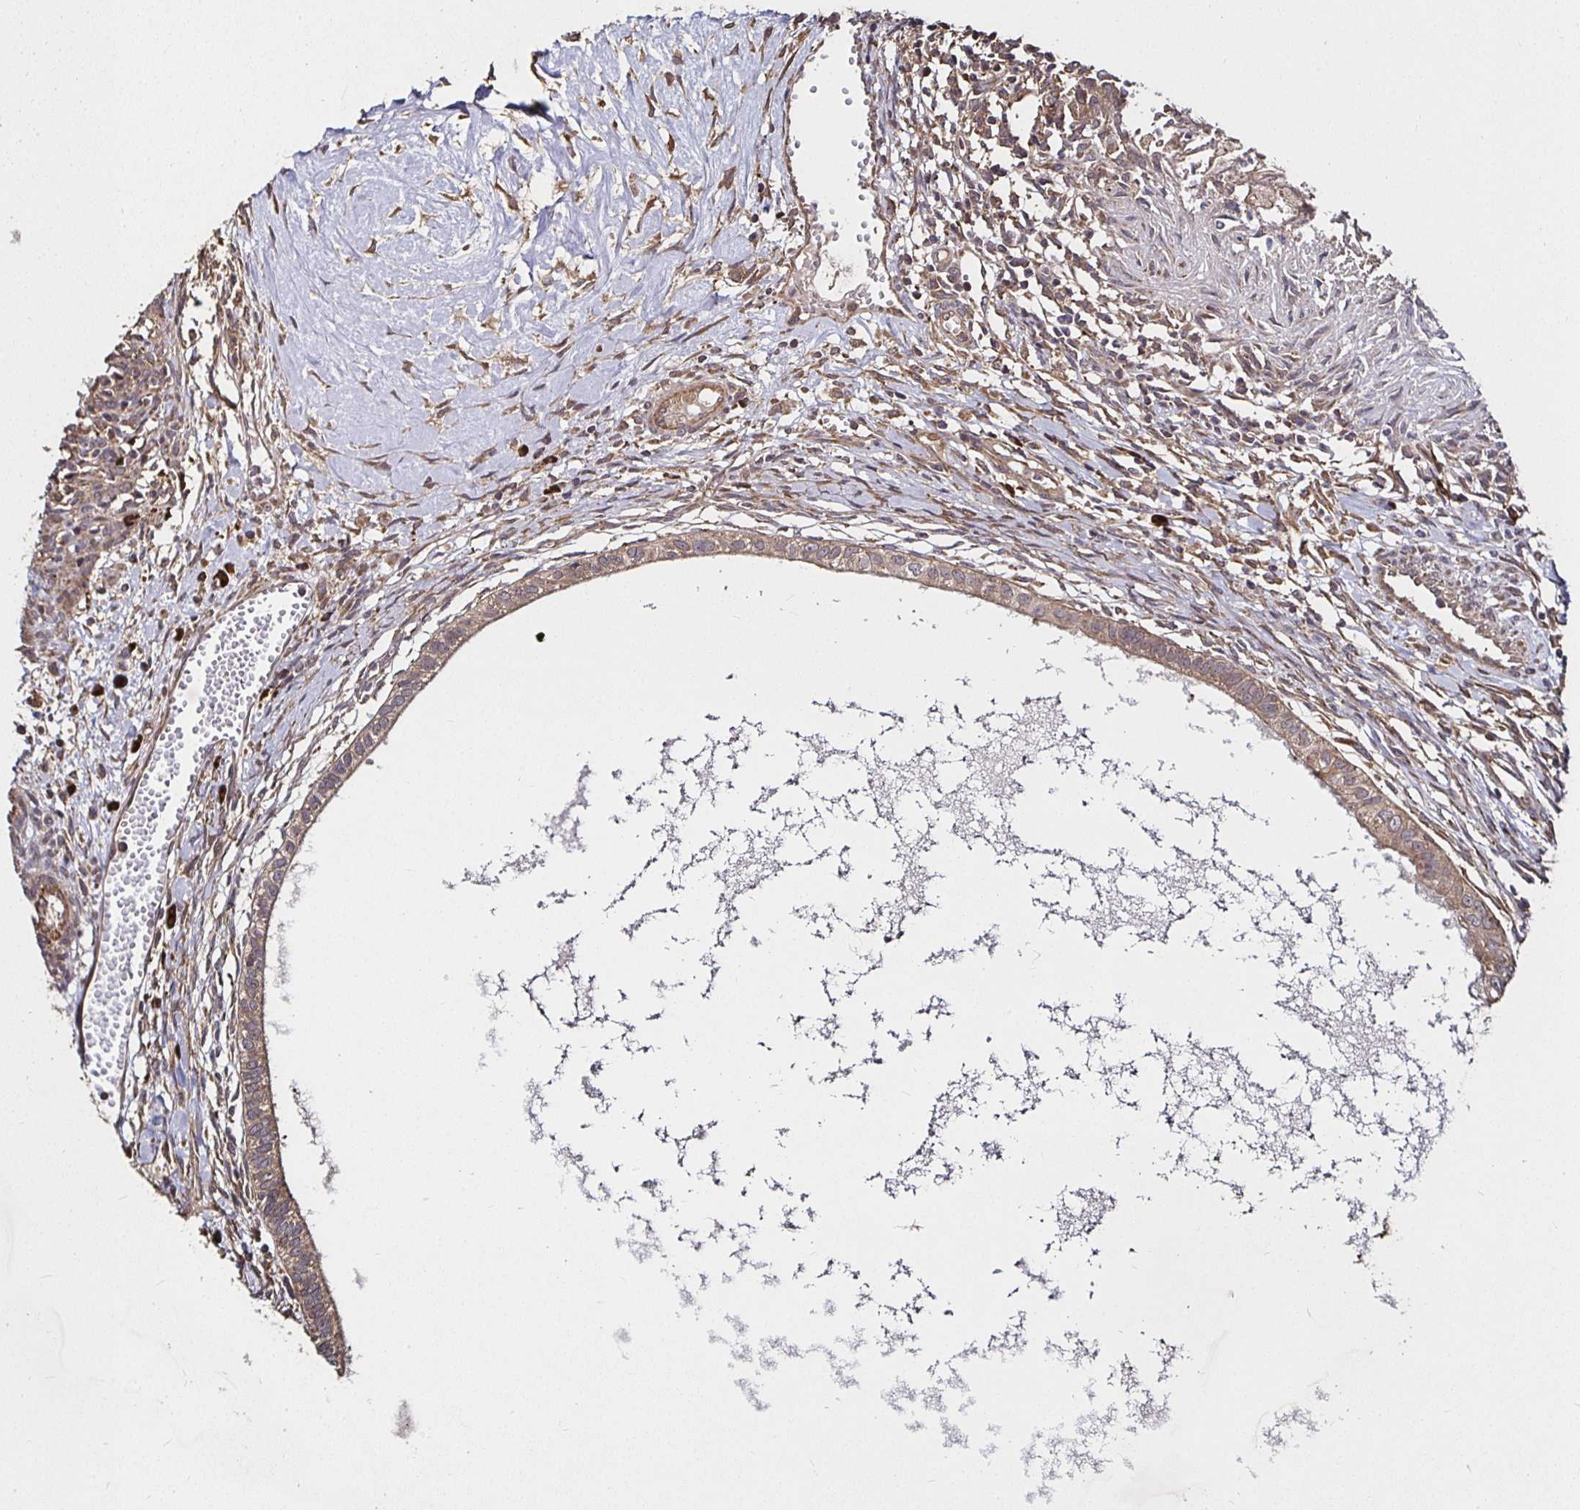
{"staining": {"intensity": "weak", "quantity": ">75%", "location": "cytoplasmic/membranous"}, "tissue": "testis cancer", "cell_type": "Tumor cells", "image_type": "cancer", "snomed": [{"axis": "morphology", "description": "Carcinoma, Embryonal, NOS"}, {"axis": "topography", "description": "Testis"}], "caption": "High-power microscopy captured an immunohistochemistry micrograph of embryonal carcinoma (testis), revealing weak cytoplasmic/membranous staining in about >75% of tumor cells. The staining is performed using DAB brown chromogen to label protein expression. The nuclei are counter-stained blue using hematoxylin.", "gene": "MLST8", "patient": {"sex": "male", "age": 37}}